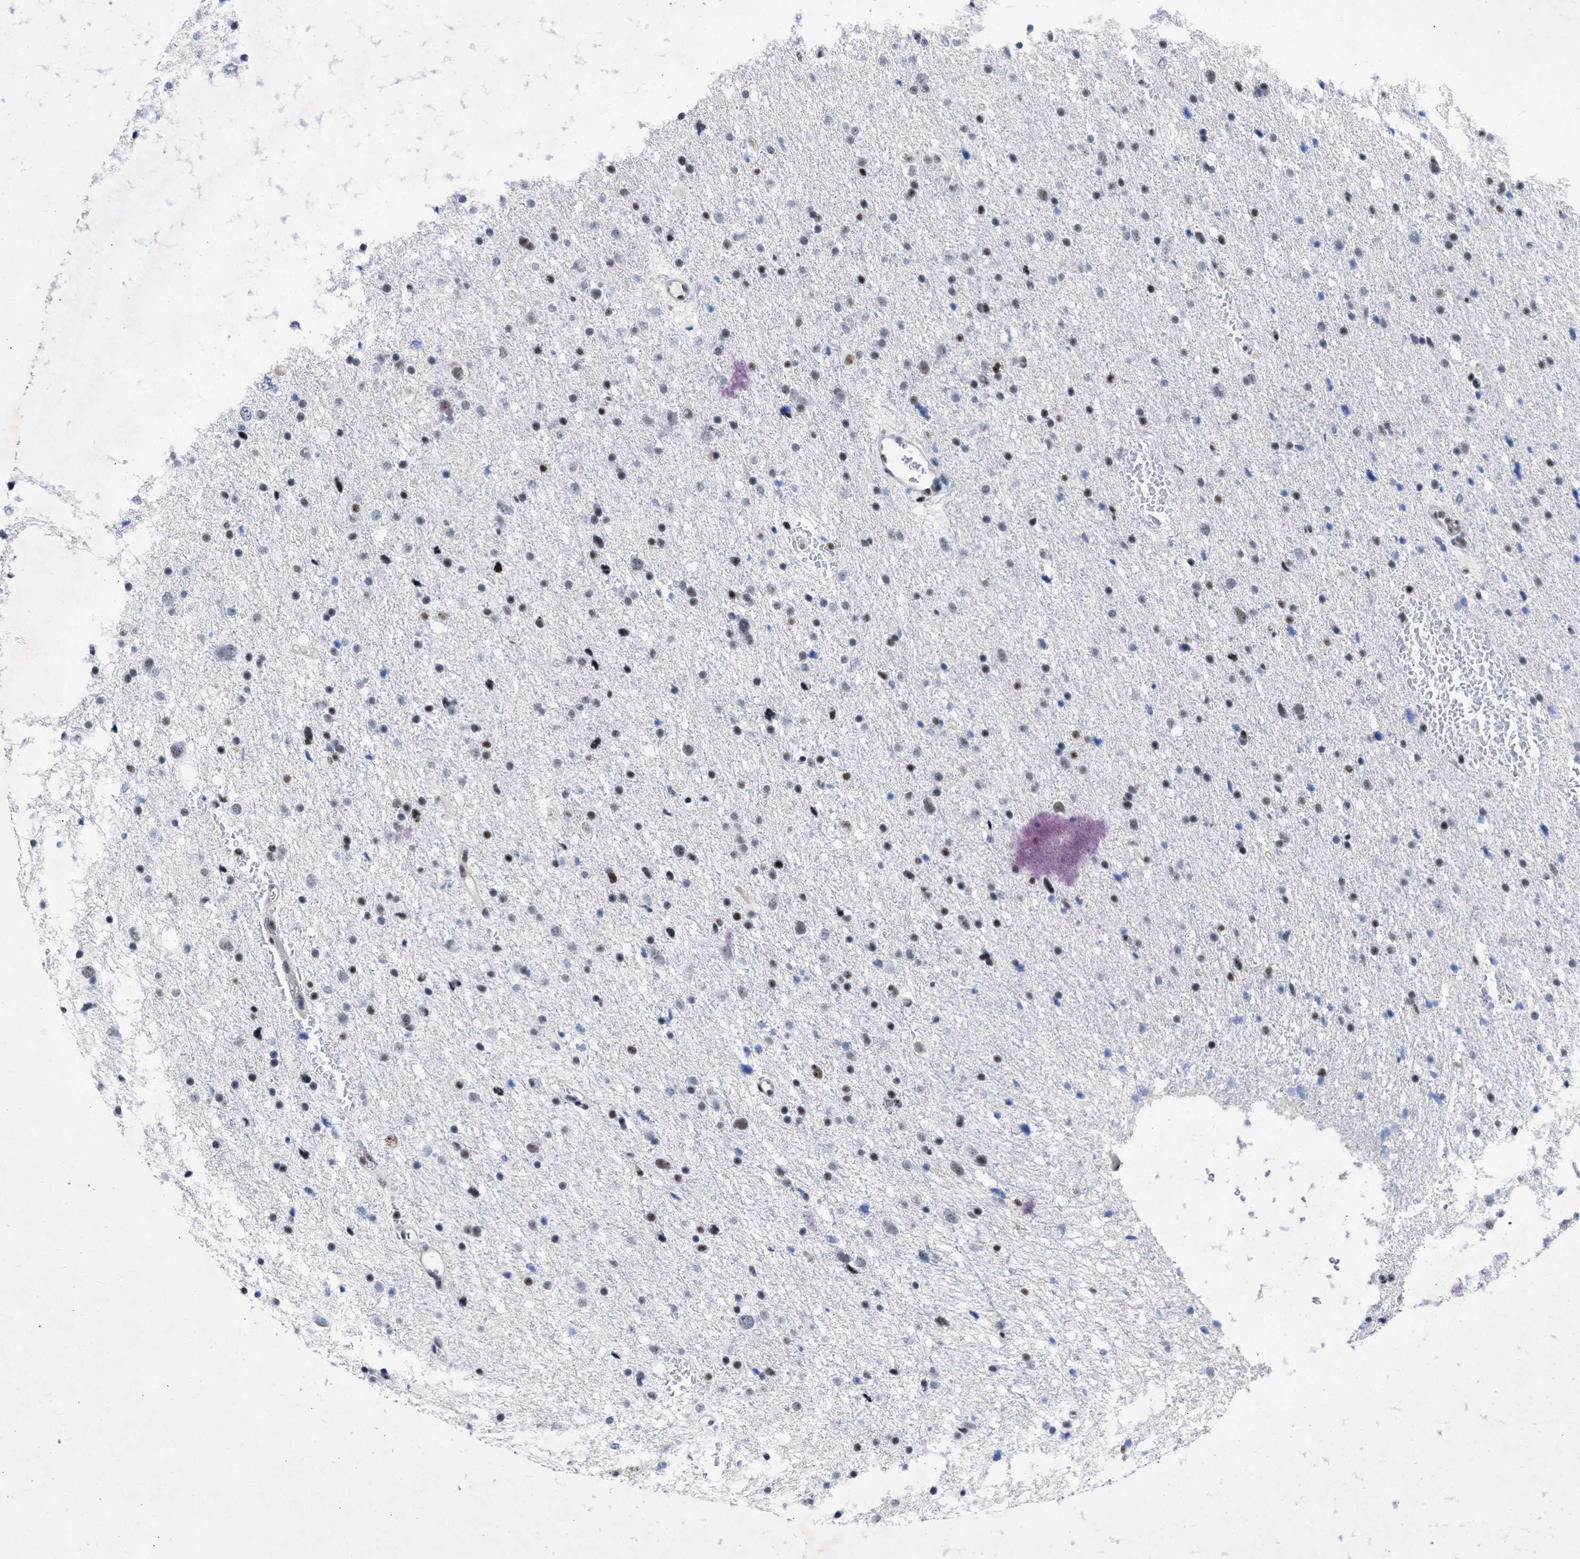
{"staining": {"intensity": "moderate", "quantity": "25%-75%", "location": "nuclear"}, "tissue": "glioma", "cell_type": "Tumor cells", "image_type": "cancer", "snomed": [{"axis": "morphology", "description": "Glioma, malignant, Low grade"}, {"axis": "topography", "description": "Brain"}], "caption": "Tumor cells show moderate nuclear expression in about 25%-75% of cells in malignant glioma (low-grade).", "gene": "DDX41", "patient": {"sex": "female", "age": 37}}